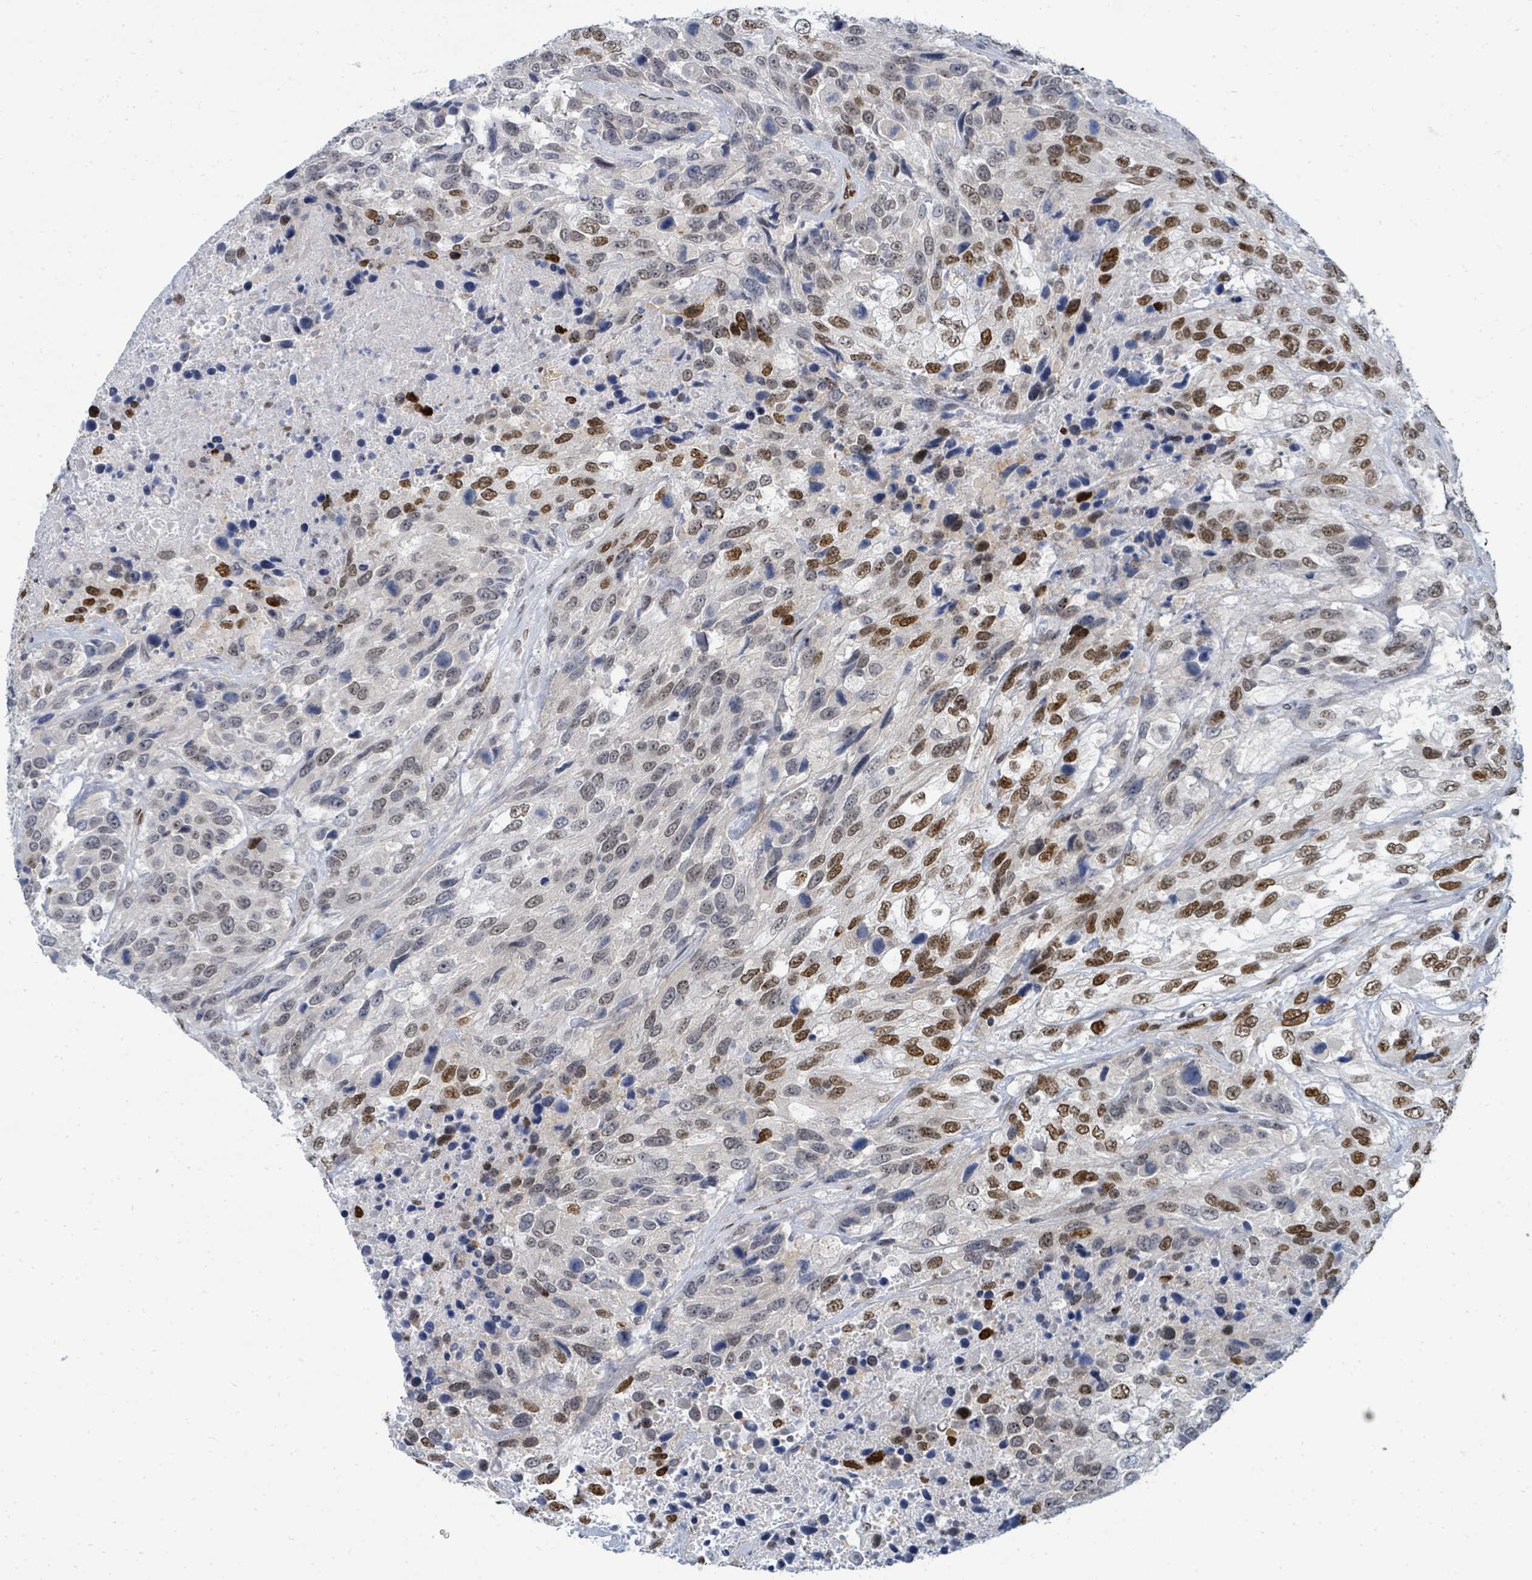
{"staining": {"intensity": "moderate", "quantity": "25%-75%", "location": "nuclear"}, "tissue": "urothelial cancer", "cell_type": "Tumor cells", "image_type": "cancer", "snomed": [{"axis": "morphology", "description": "Urothelial carcinoma, High grade"}, {"axis": "topography", "description": "Urinary bladder"}], "caption": "Immunohistochemical staining of urothelial cancer demonstrates moderate nuclear protein positivity in approximately 25%-75% of tumor cells. (DAB = brown stain, brightfield microscopy at high magnification).", "gene": "SUMO4", "patient": {"sex": "female", "age": 70}}